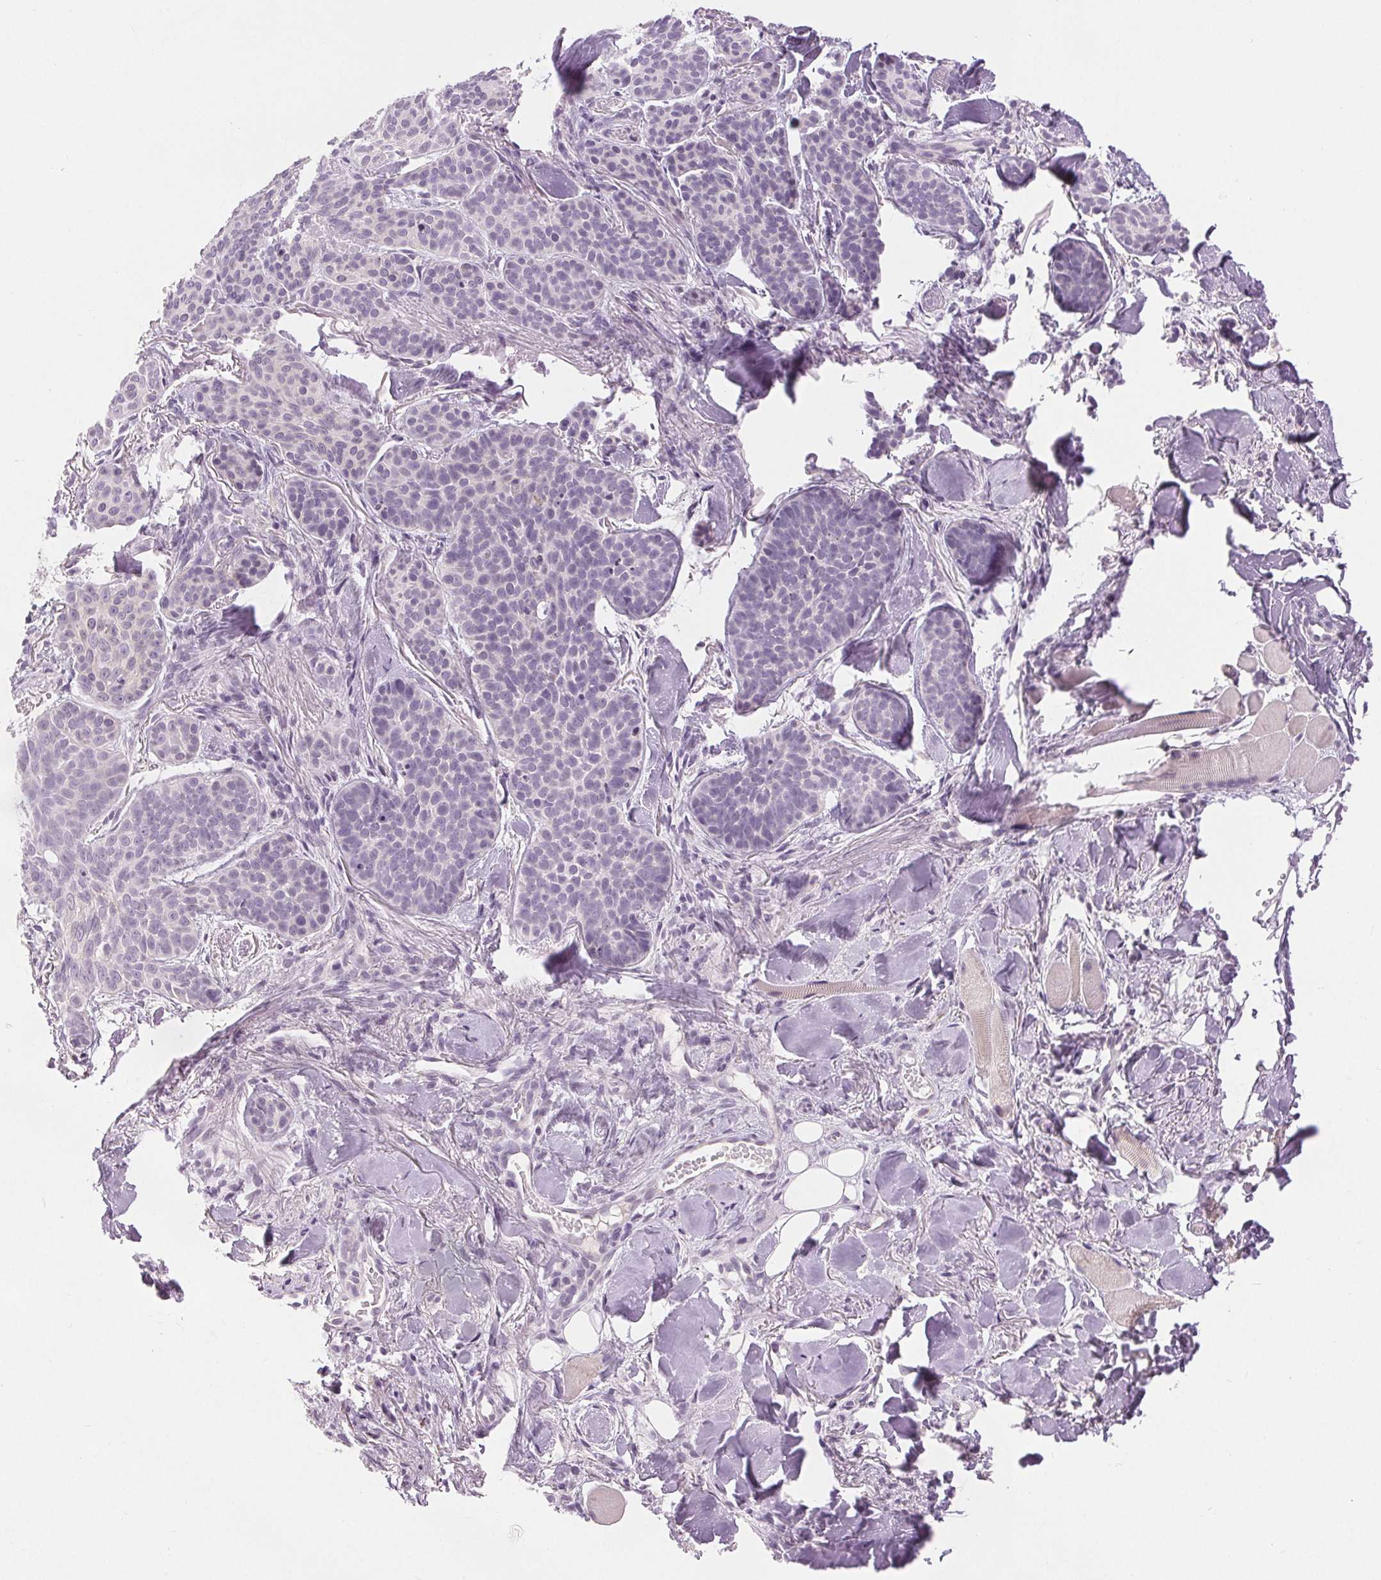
{"staining": {"intensity": "negative", "quantity": "none", "location": "none"}, "tissue": "skin cancer", "cell_type": "Tumor cells", "image_type": "cancer", "snomed": [{"axis": "morphology", "description": "Basal cell carcinoma"}, {"axis": "topography", "description": "Skin"}, {"axis": "topography", "description": "Skin of nose"}], "caption": "Skin basal cell carcinoma was stained to show a protein in brown. There is no significant positivity in tumor cells.", "gene": "DSG3", "patient": {"sex": "female", "age": 81}}